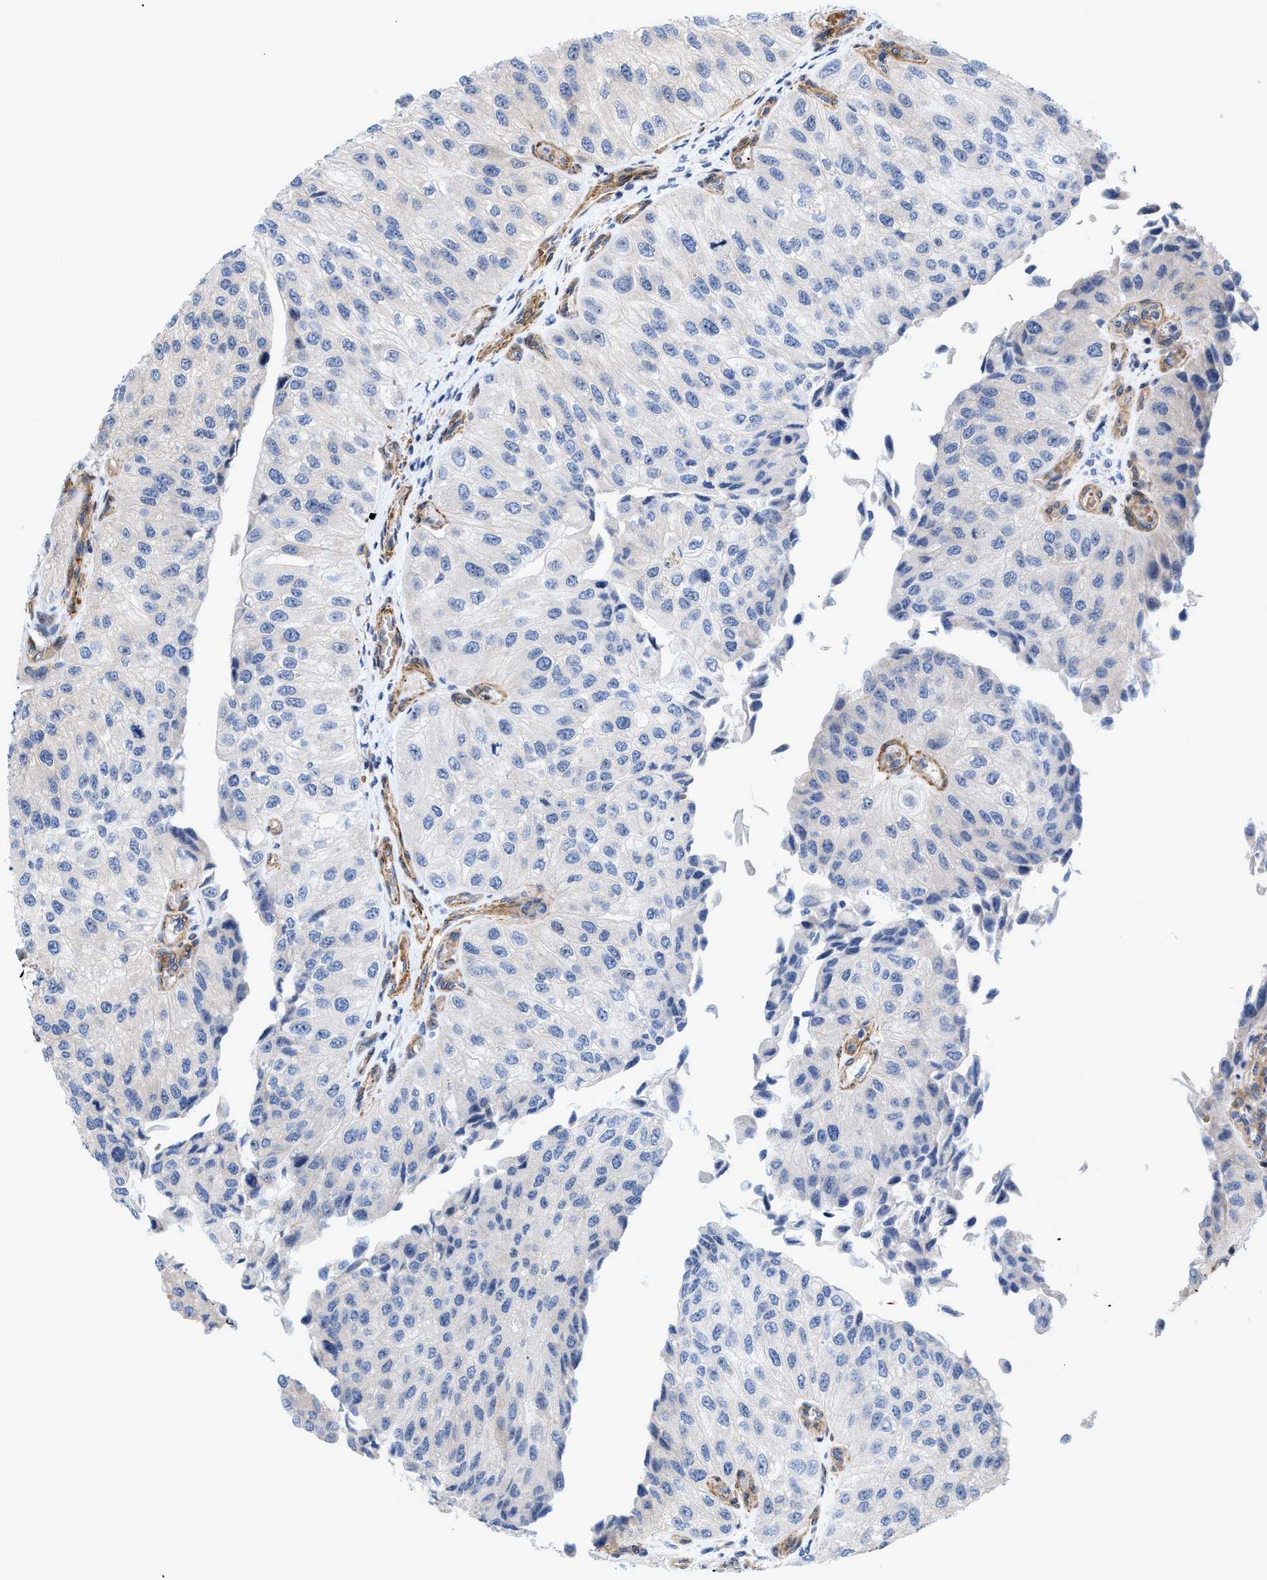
{"staining": {"intensity": "negative", "quantity": "none", "location": "none"}, "tissue": "urothelial cancer", "cell_type": "Tumor cells", "image_type": "cancer", "snomed": [{"axis": "morphology", "description": "Urothelial carcinoma, High grade"}, {"axis": "topography", "description": "Kidney"}, {"axis": "topography", "description": "Urinary bladder"}], "caption": "Tumor cells are negative for brown protein staining in urothelial cancer. (Brightfield microscopy of DAB (3,3'-diaminobenzidine) IHC at high magnification).", "gene": "GPRASP2", "patient": {"sex": "male", "age": 77}}